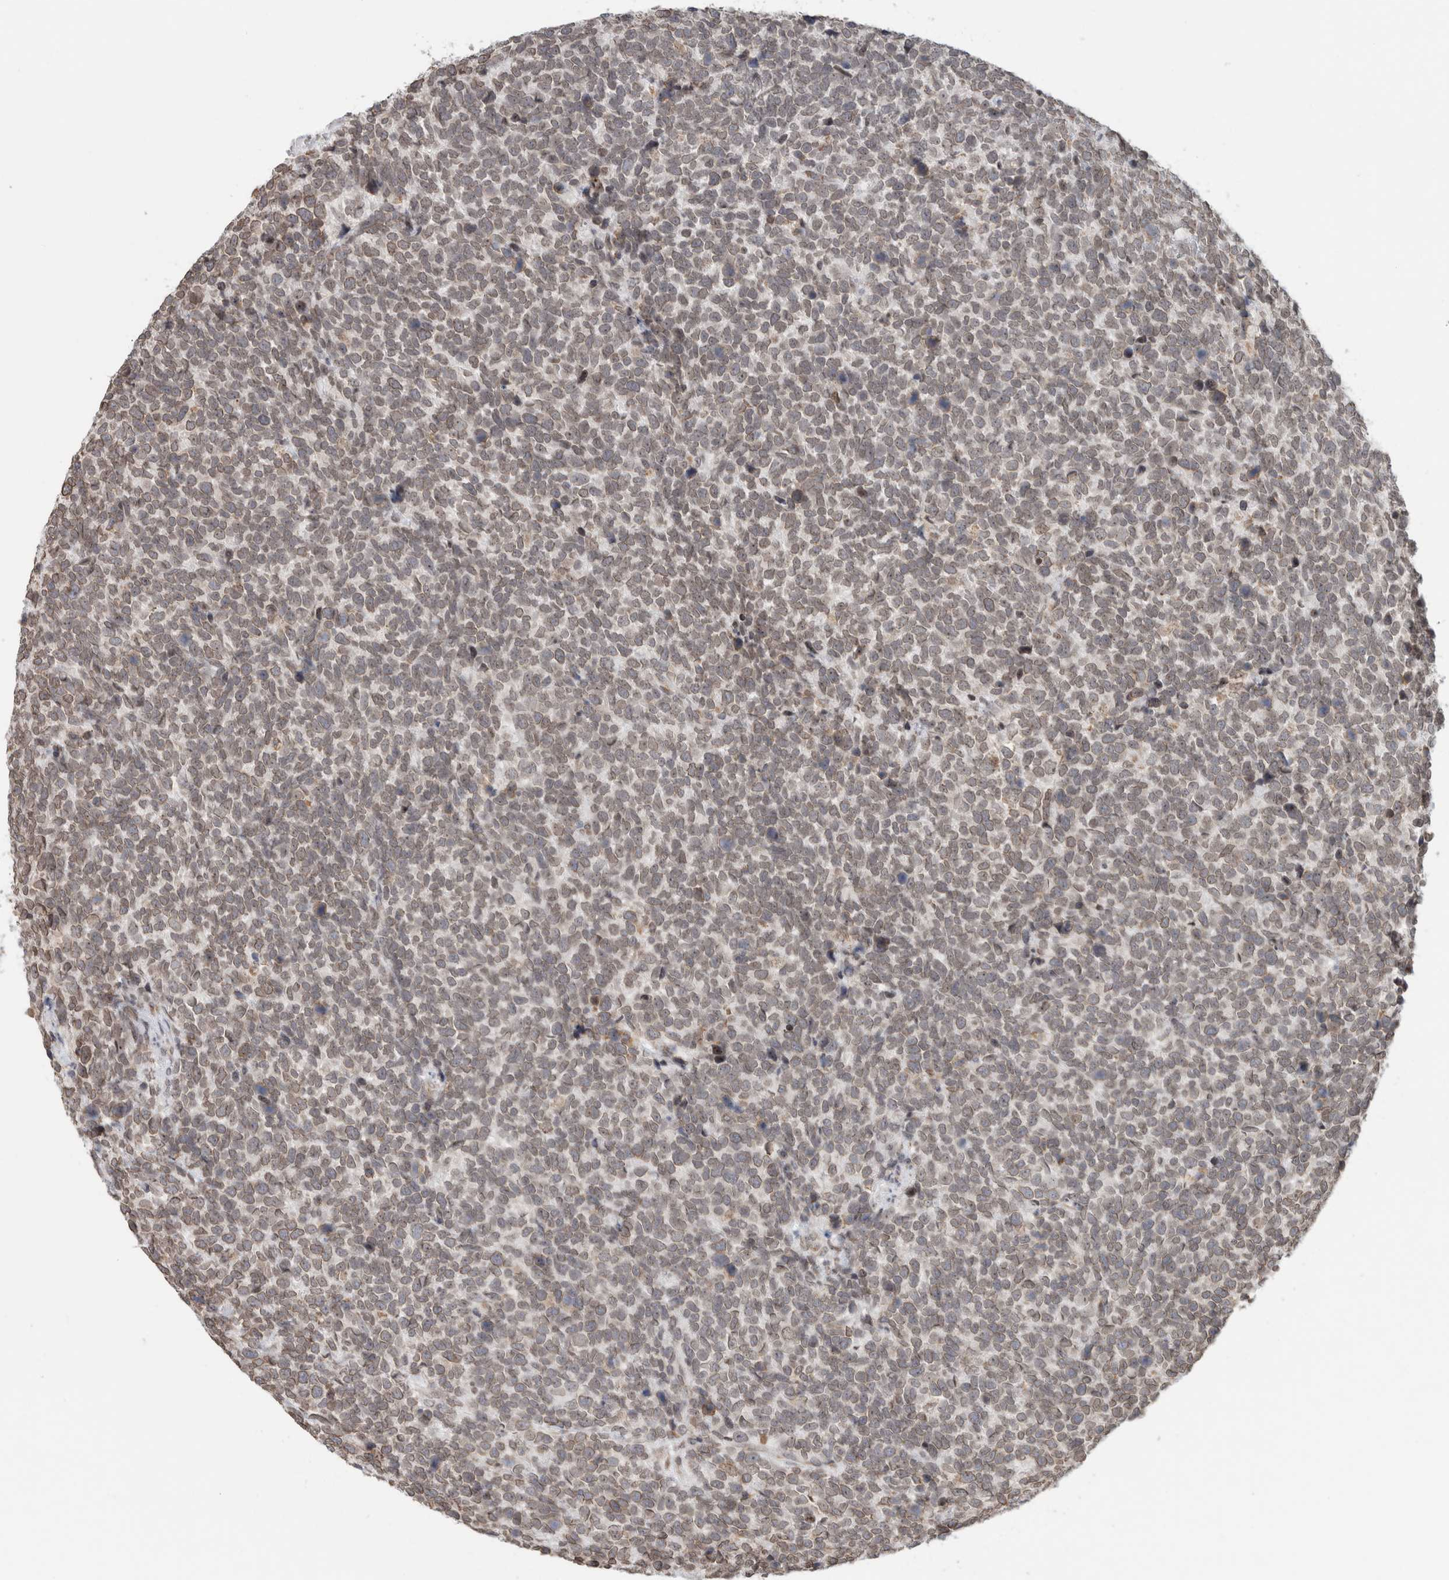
{"staining": {"intensity": "weak", "quantity": ">75%", "location": "cytoplasmic/membranous,nuclear"}, "tissue": "urothelial cancer", "cell_type": "Tumor cells", "image_type": "cancer", "snomed": [{"axis": "morphology", "description": "Urothelial carcinoma, High grade"}, {"axis": "topography", "description": "Urinary bladder"}], "caption": "The image exhibits staining of urothelial cancer, revealing weak cytoplasmic/membranous and nuclear protein positivity (brown color) within tumor cells.", "gene": "RBMX2", "patient": {"sex": "female", "age": 82}}